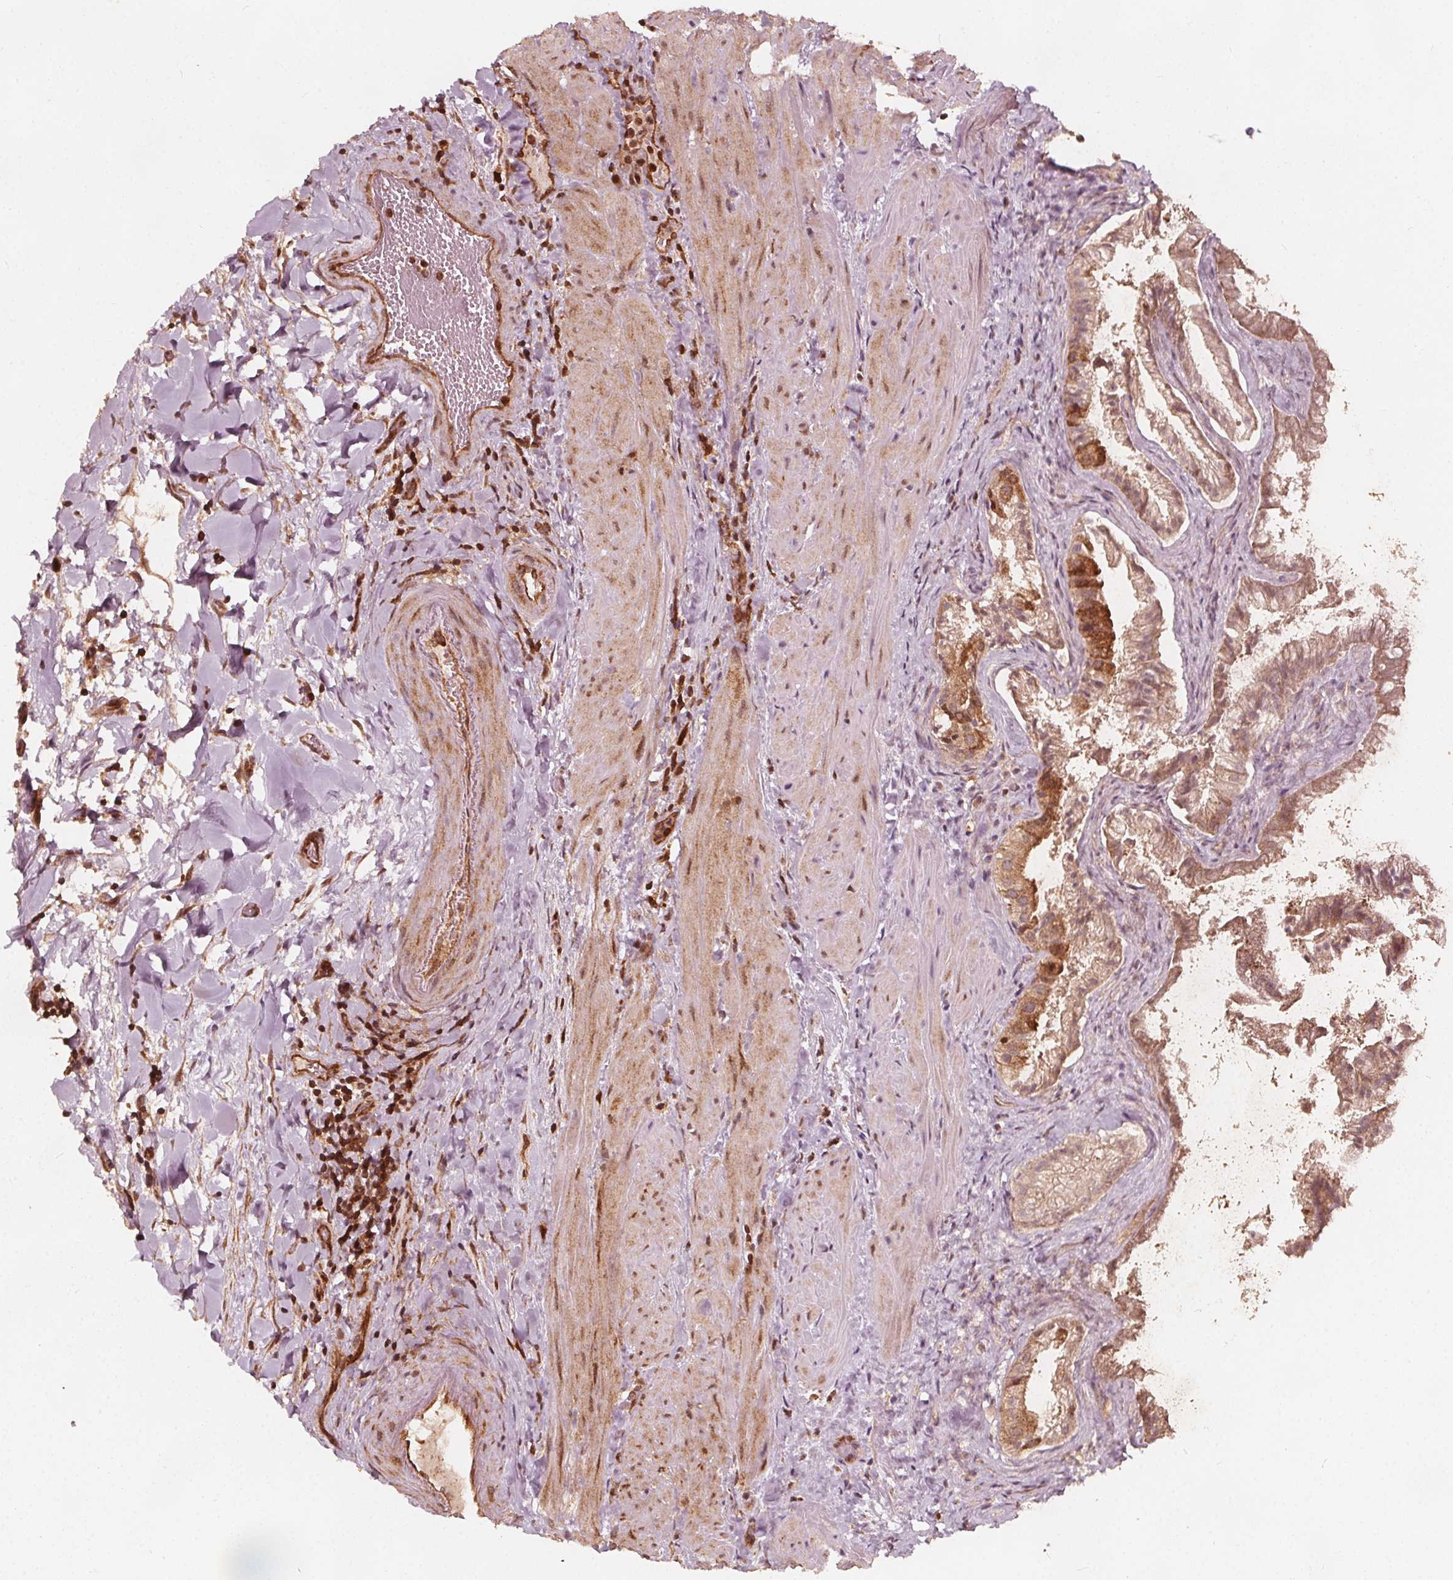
{"staining": {"intensity": "strong", "quantity": ">75%", "location": "cytoplasmic/membranous"}, "tissue": "gallbladder", "cell_type": "Glandular cells", "image_type": "normal", "snomed": [{"axis": "morphology", "description": "Normal tissue, NOS"}, {"axis": "topography", "description": "Gallbladder"}], "caption": "A brown stain shows strong cytoplasmic/membranous expression of a protein in glandular cells of benign human gallbladder. (DAB IHC, brown staining for protein, blue staining for nuclei).", "gene": "AIP", "patient": {"sex": "male", "age": 70}}